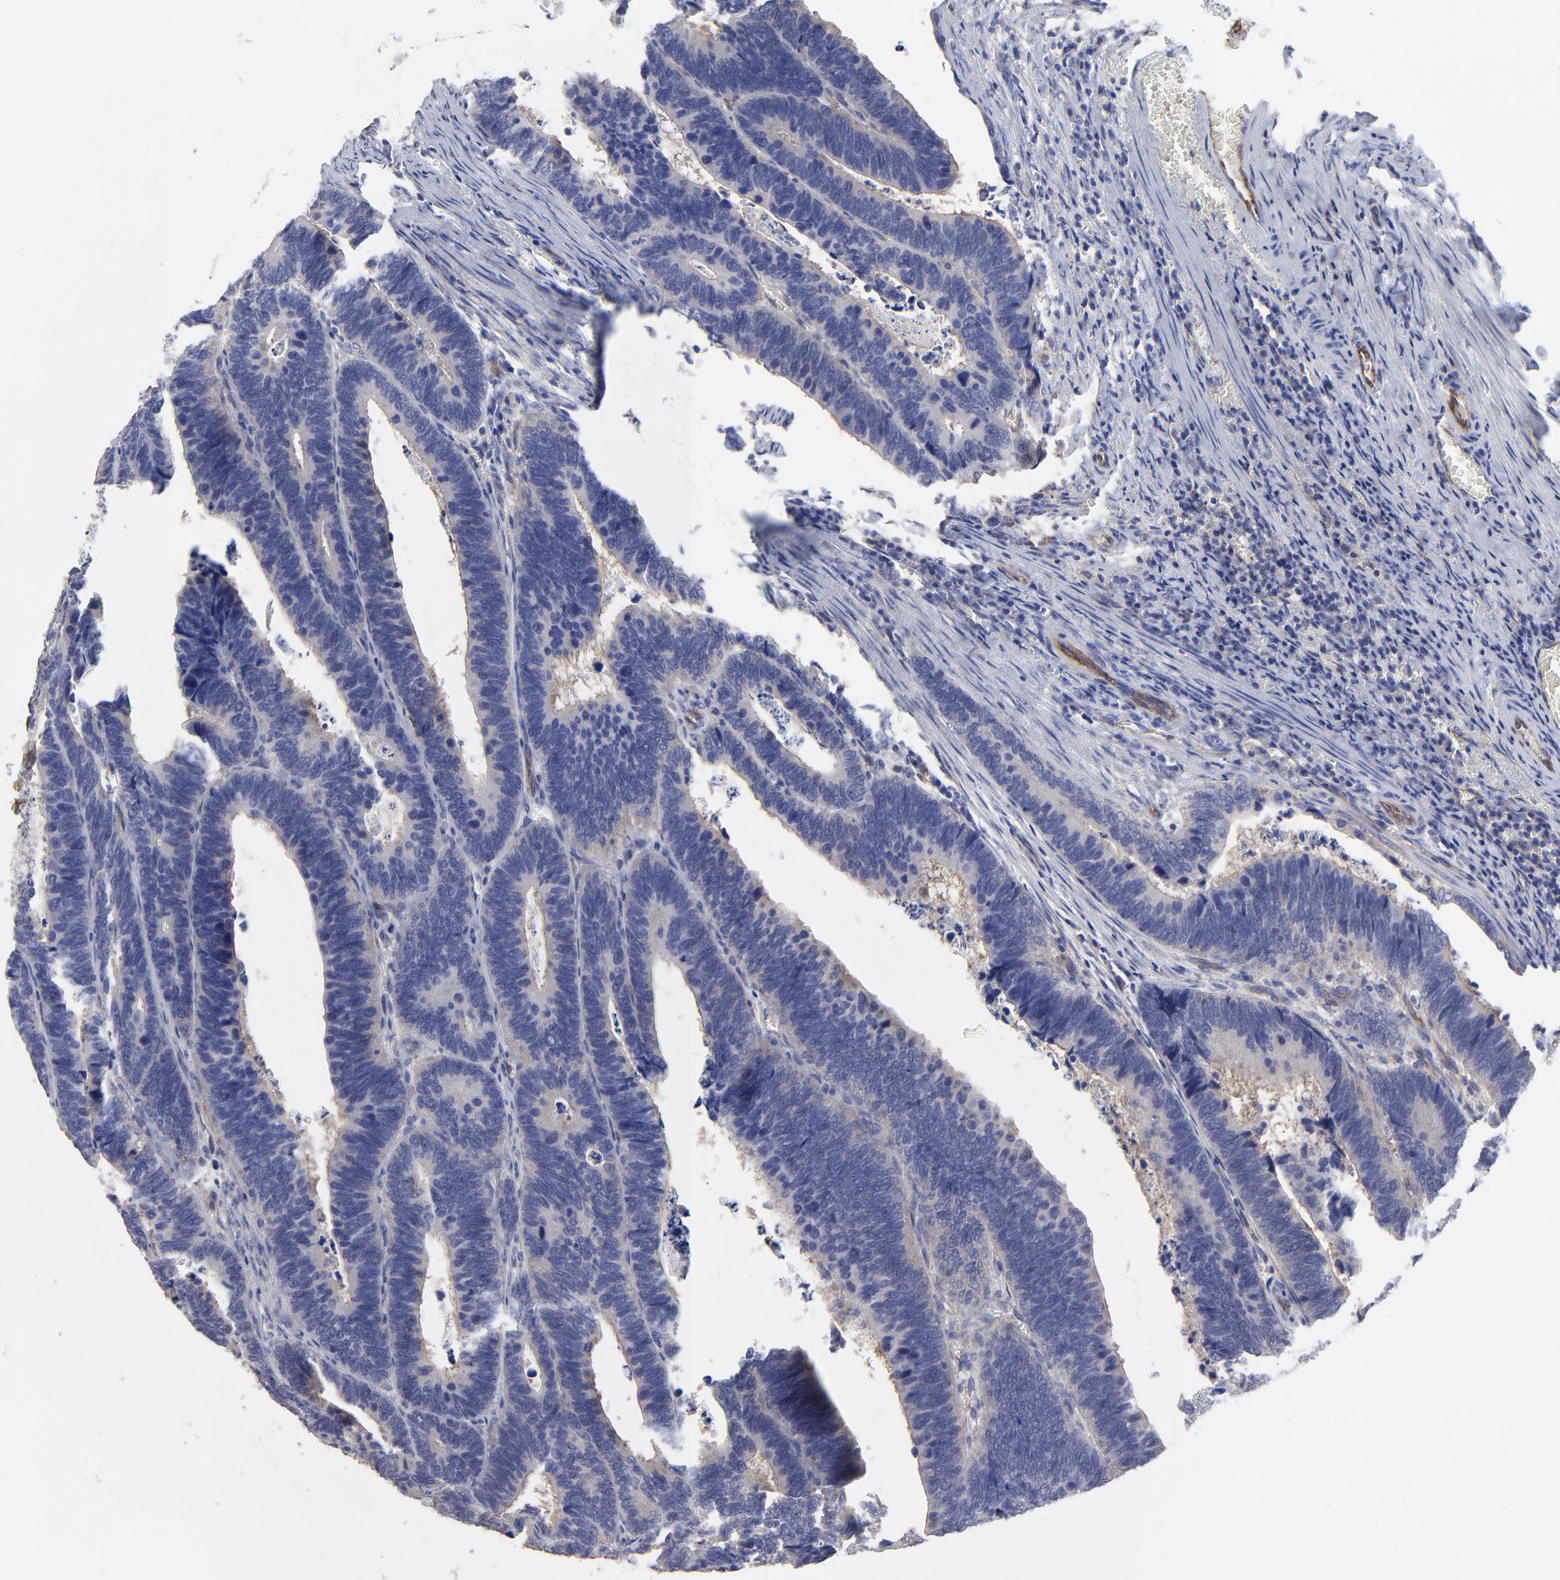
{"staining": {"intensity": "negative", "quantity": "none", "location": "none"}, "tissue": "colorectal cancer", "cell_type": "Tumor cells", "image_type": "cancer", "snomed": [{"axis": "morphology", "description": "Adenocarcinoma, NOS"}, {"axis": "topography", "description": "Colon"}], "caption": "An immunohistochemistry micrograph of colorectal cancer (adenocarcinoma) is shown. There is no staining in tumor cells of colorectal cancer (adenocarcinoma).", "gene": "SULF2", "patient": {"sex": "male", "age": 72}}